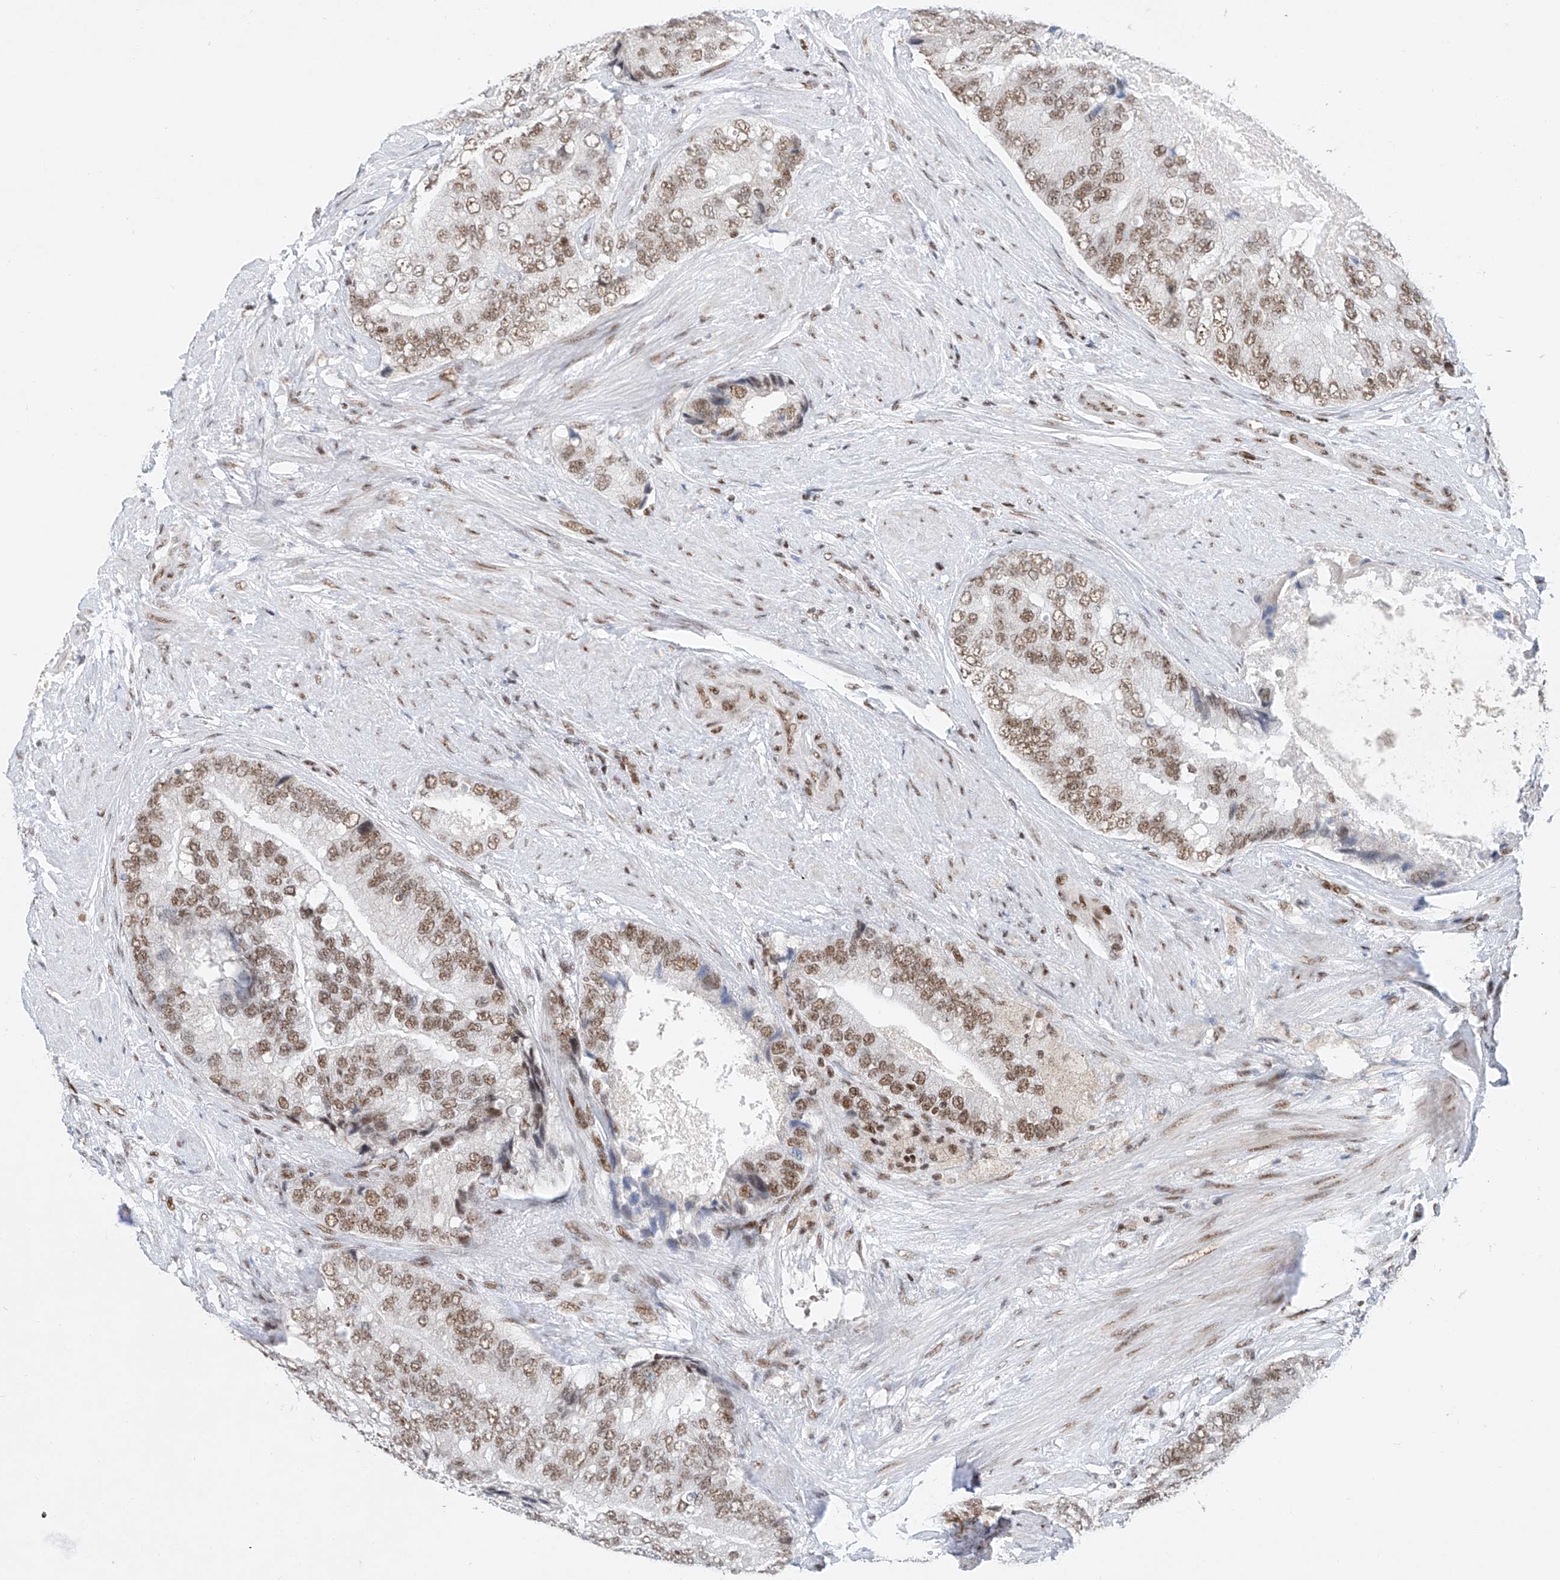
{"staining": {"intensity": "moderate", "quantity": ">75%", "location": "nuclear"}, "tissue": "prostate cancer", "cell_type": "Tumor cells", "image_type": "cancer", "snomed": [{"axis": "morphology", "description": "Adenocarcinoma, High grade"}, {"axis": "topography", "description": "Prostate"}], "caption": "IHC micrograph of neoplastic tissue: prostate cancer stained using immunohistochemistry shows medium levels of moderate protein expression localized specifically in the nuclear of tumor cells, appearing as a nuclear brown color.", "gene": "TAF4", "patient": {"sex": "male", "age": 70}}